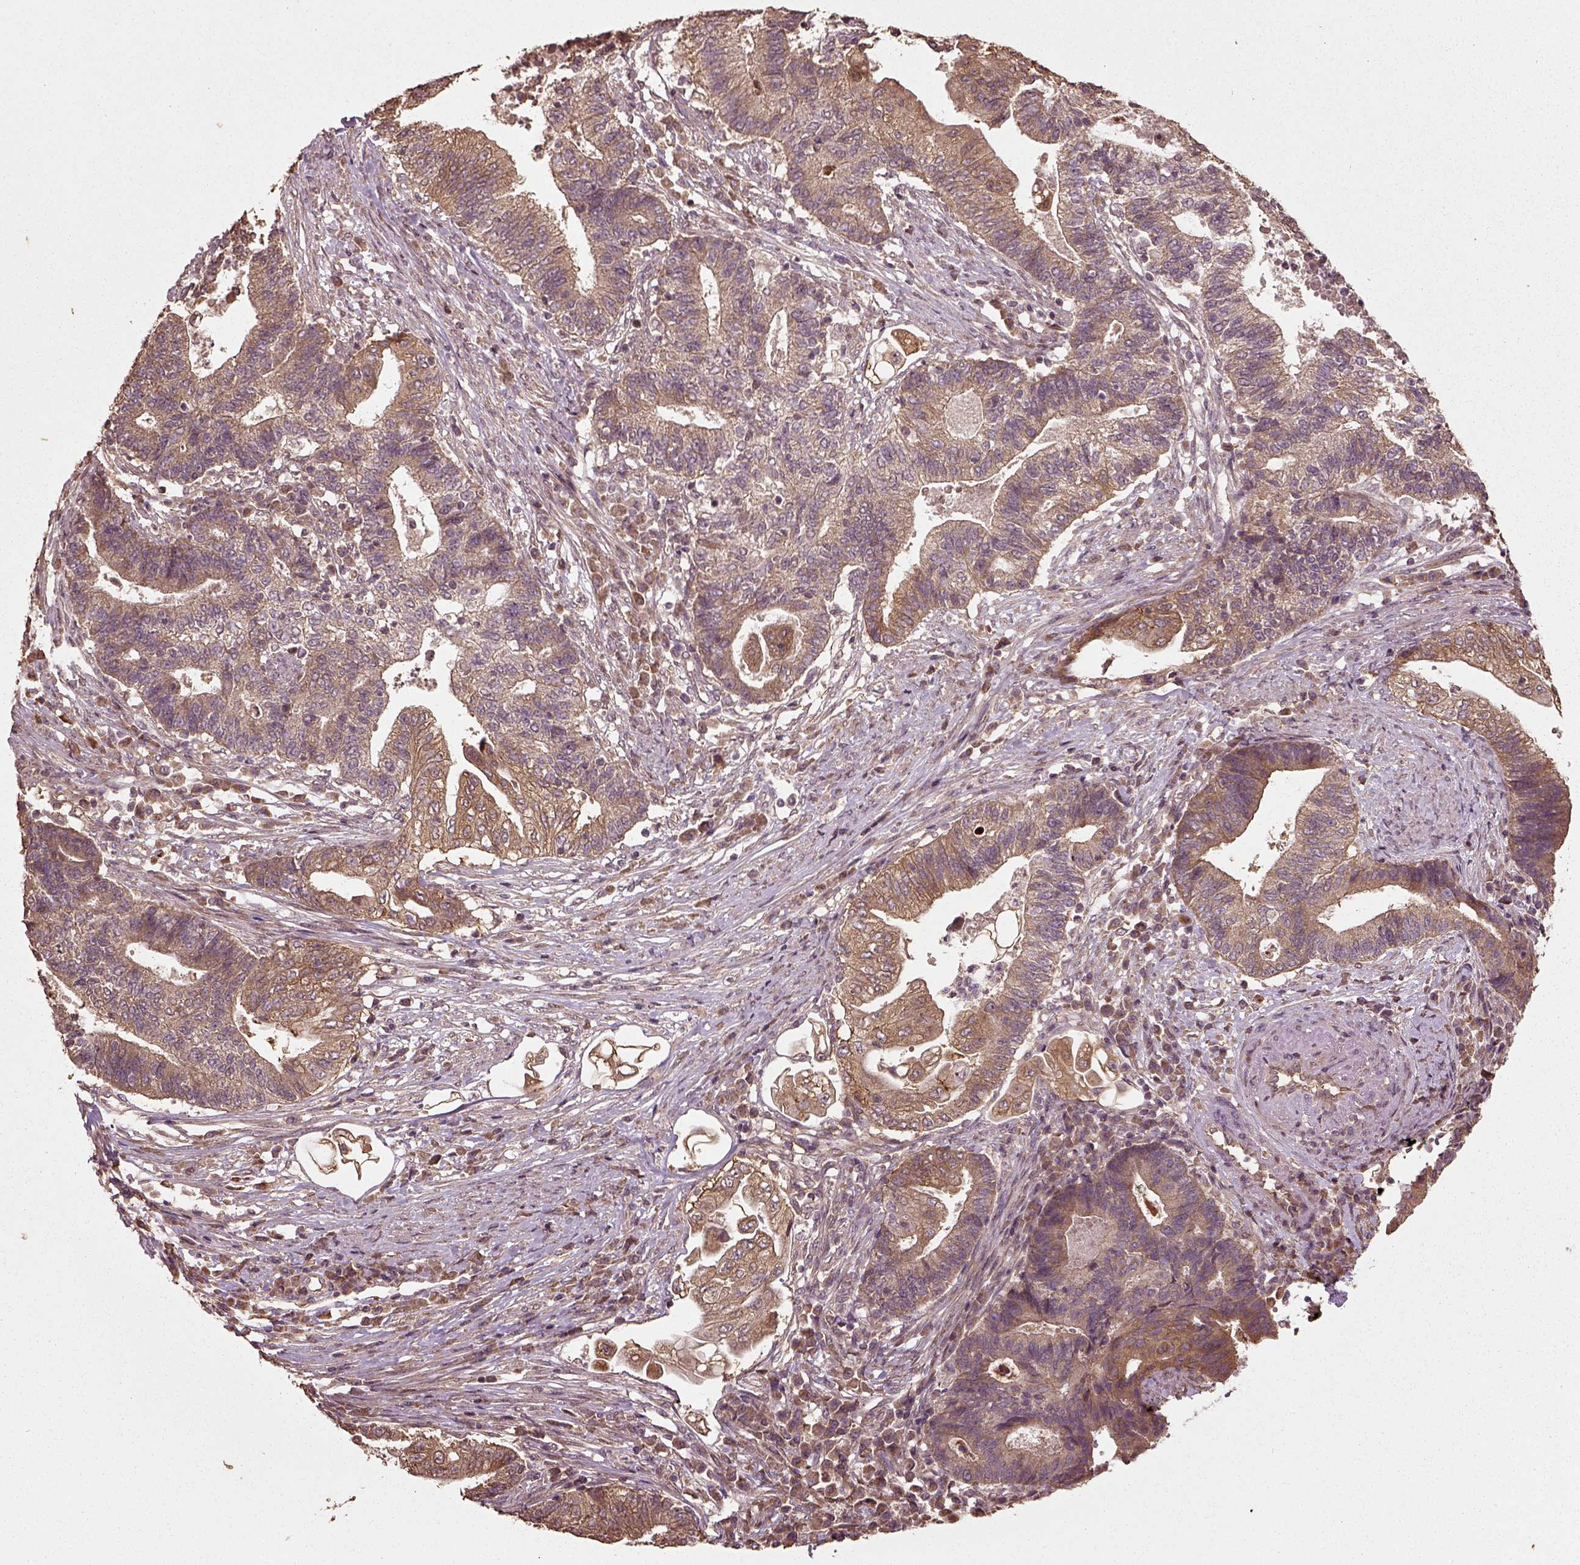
{"staining": {"intensity": "moderate", "quantity": "25%-75%", "location": "cytoplasmic/membranous"}, "tissue": "endometrial cancer", "cell_type": "Tumor cells", "image_type": "cancer", "snomed": [{"axis": "morphology", "description": "Adenocarcinoma, NOS"}, {"axis": "topography", "description": "Uterus"}, {"axis": "topography", "description": "Endometrium"}], "caption": "Protein staining of adenocarcinoma (endometrial) tissue exhibits moderate cytoplasmic/membranous expression in approximately 25%-75% of tumor cells.", "gene": "ERV3-1", "patient": {"sex": "female", "age": 54}}